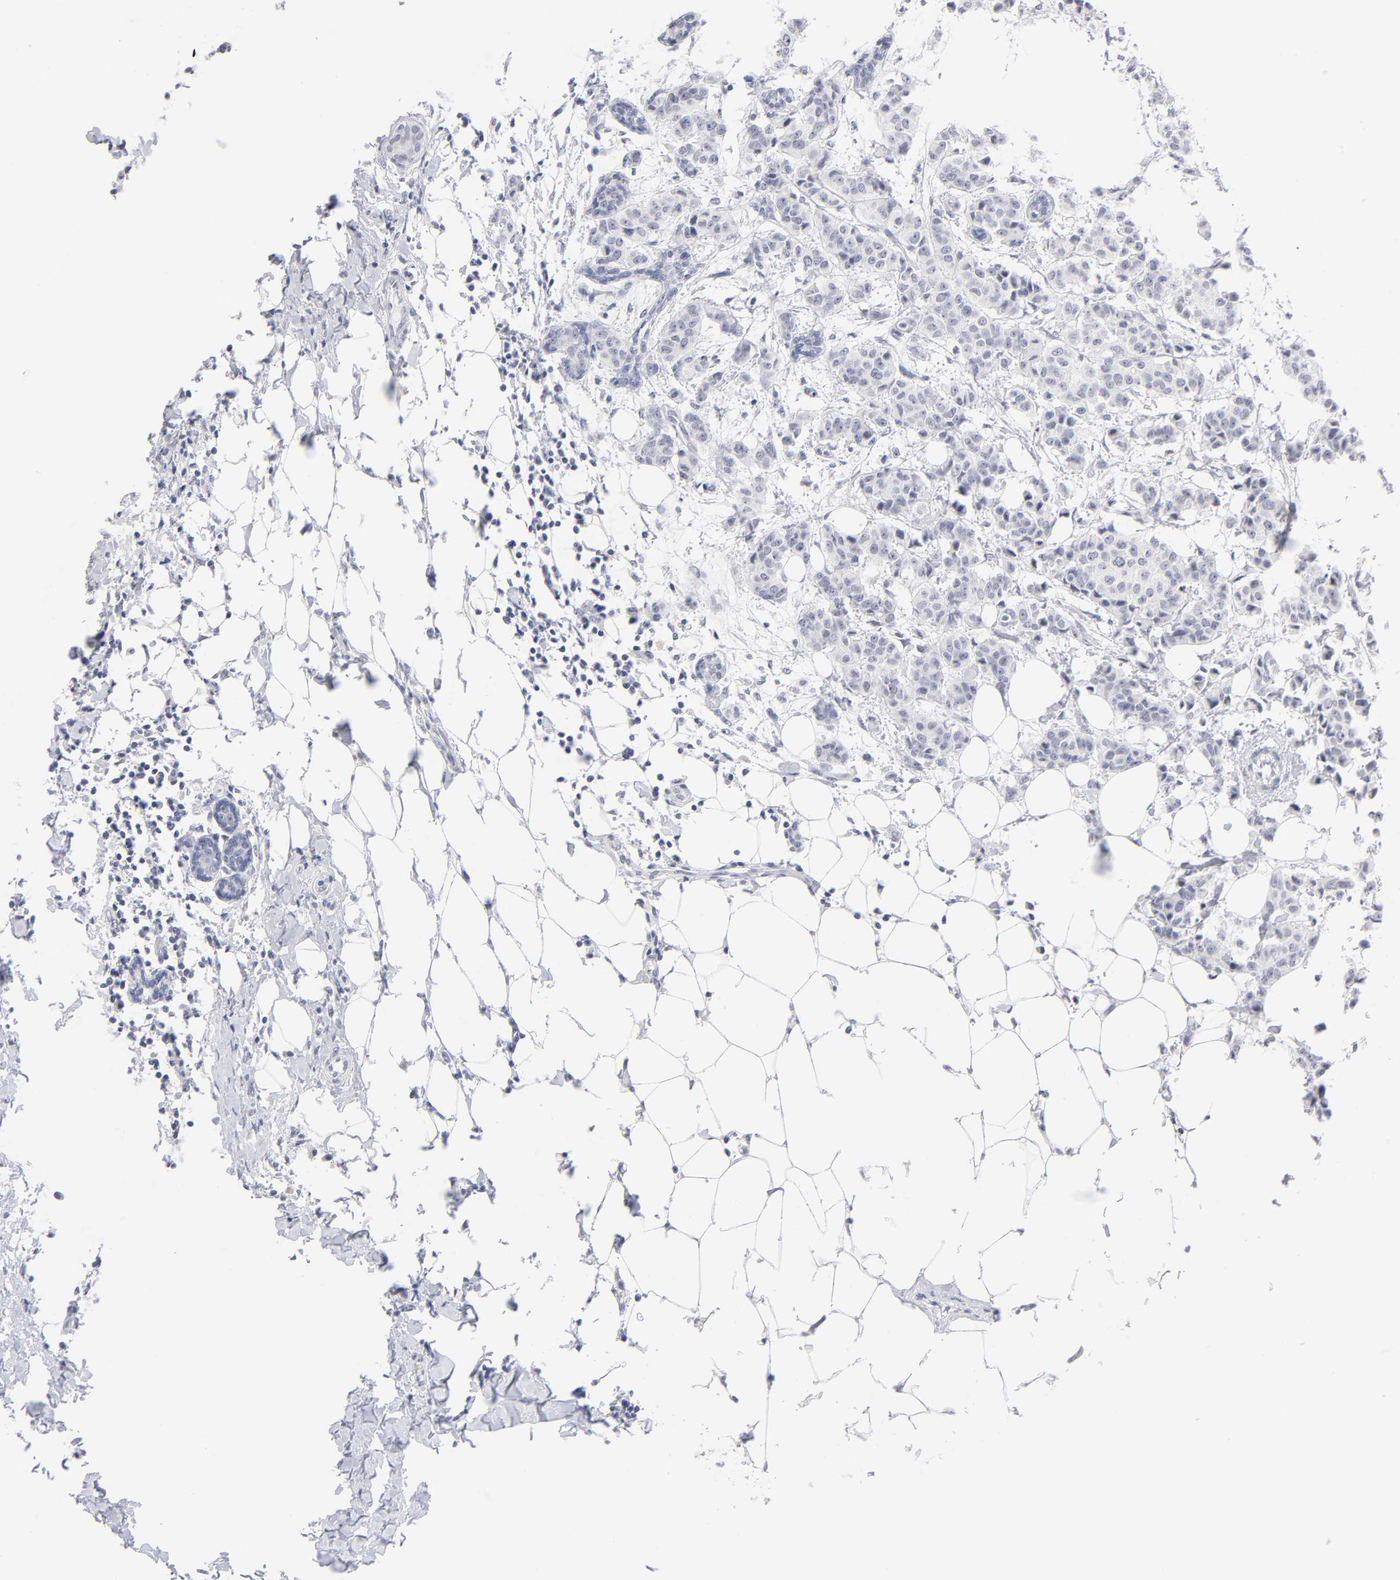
{"staining": {"intensity": "negative", "quantity": "none", "location": "none"}, "tissue": "breast cancer", "cell_type": "Tumor cells", "image_type": "cancer", "snomed": [{"axis": "morphology", "description": "Duct carcinoma"}, {"axis": "topography", "description": "Breast"}], "caption": "This is an immunohistochemistry histopathology image of infiltrating ductal carcinoma (breast). There is no staining in tumor cells.", "gene": "KHNYN", "patient": {"sex": "female", "age": 40}}